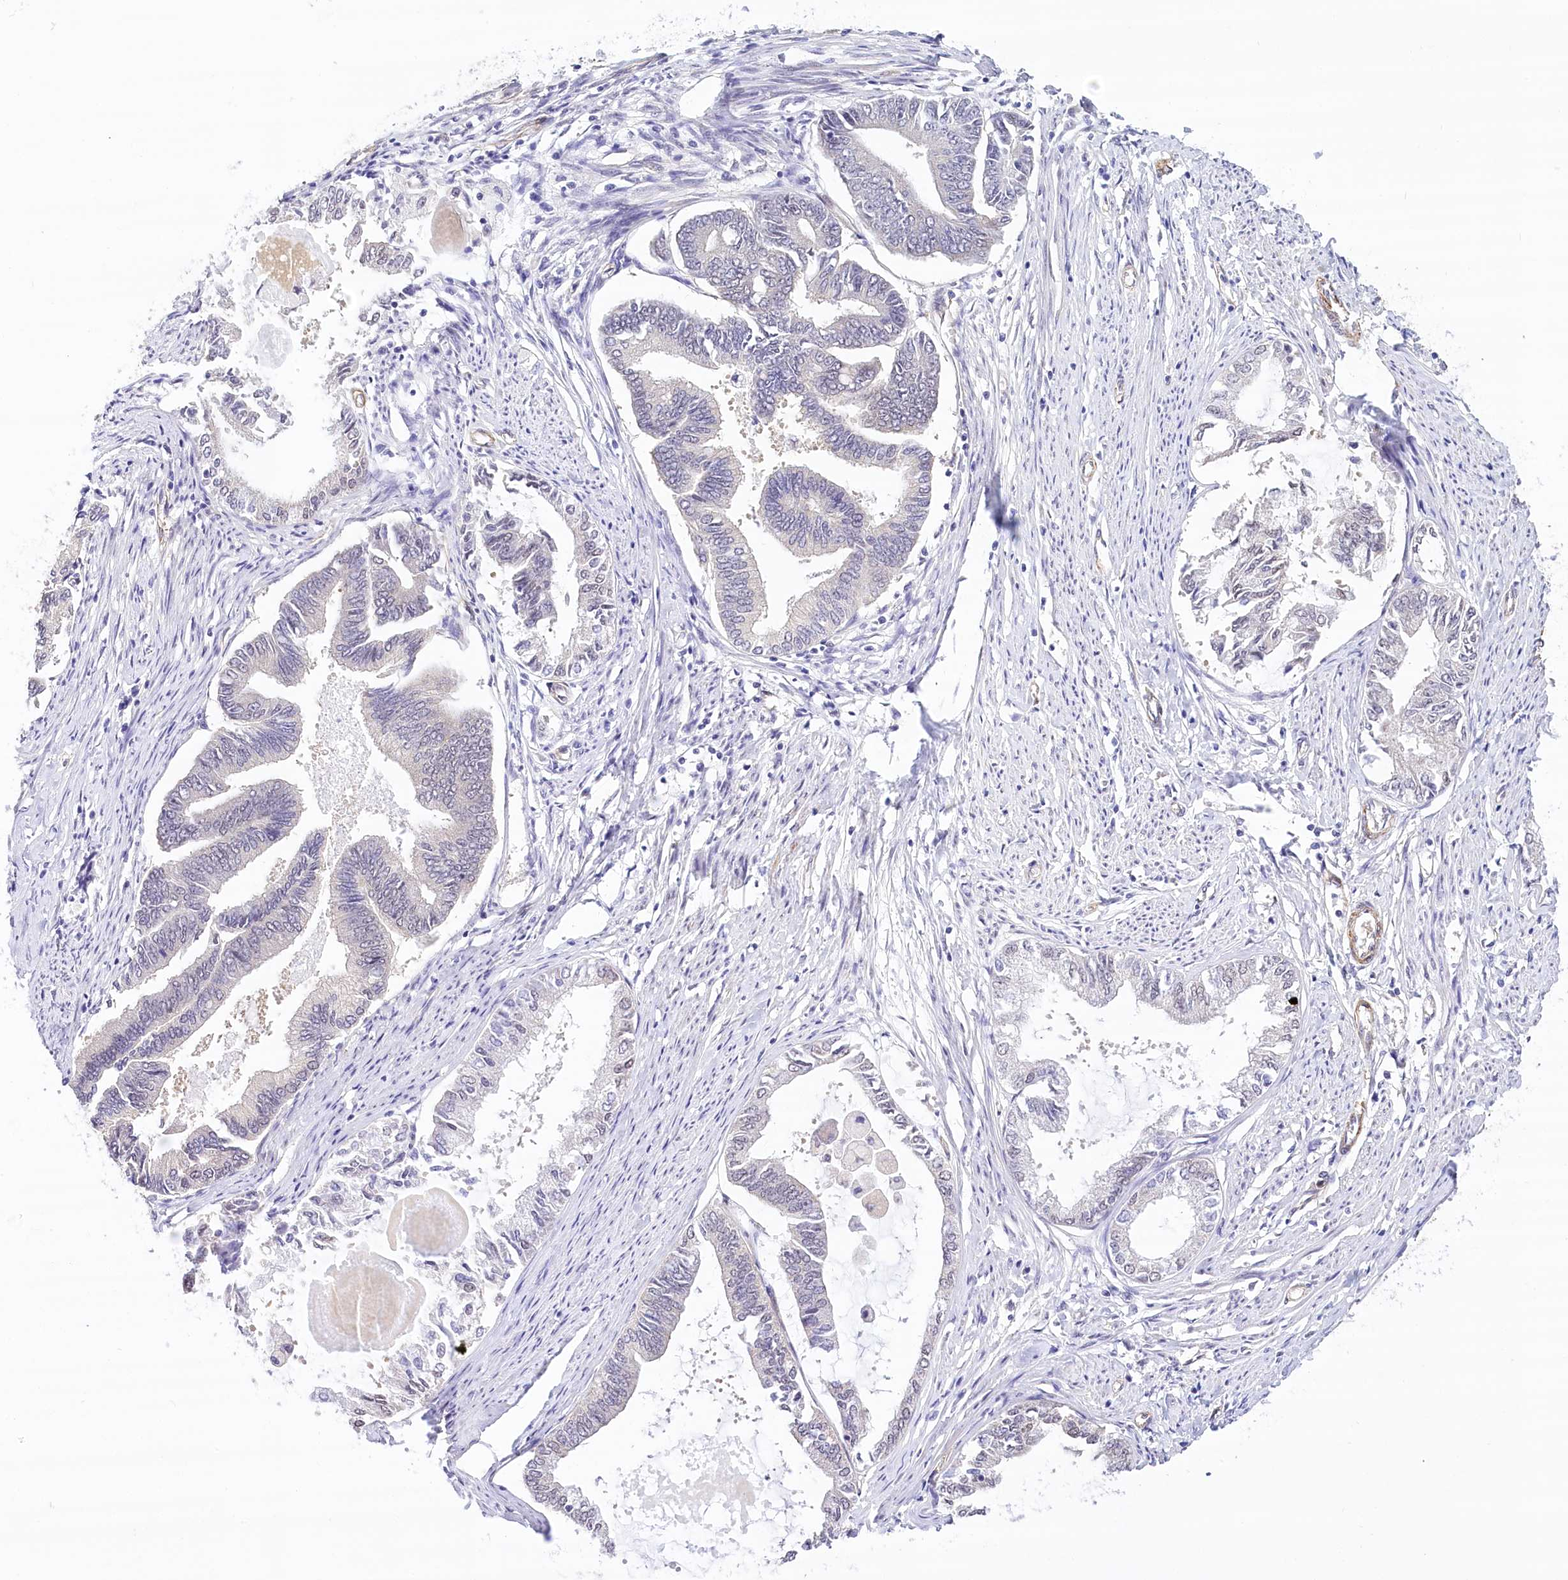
{"staining": {"intensity": "negative", "quantity": "none", "location": "none"}, "tissue": "endometrial cancer", "cell_type": "Tumor cells", "image_type": "cancer", "snomed": [{"axis": "morphology", "description": "Adenocarcinoma, NOS"}, {"axis": "topography", "description": "Endometrium"}], "caption": "The IHC image has no significant expression in tumor cells of adenocarcinoma (endometrial) tissue.", "gene": "PPP2R5B", "patient": {"sex": "female", "age": 86}}